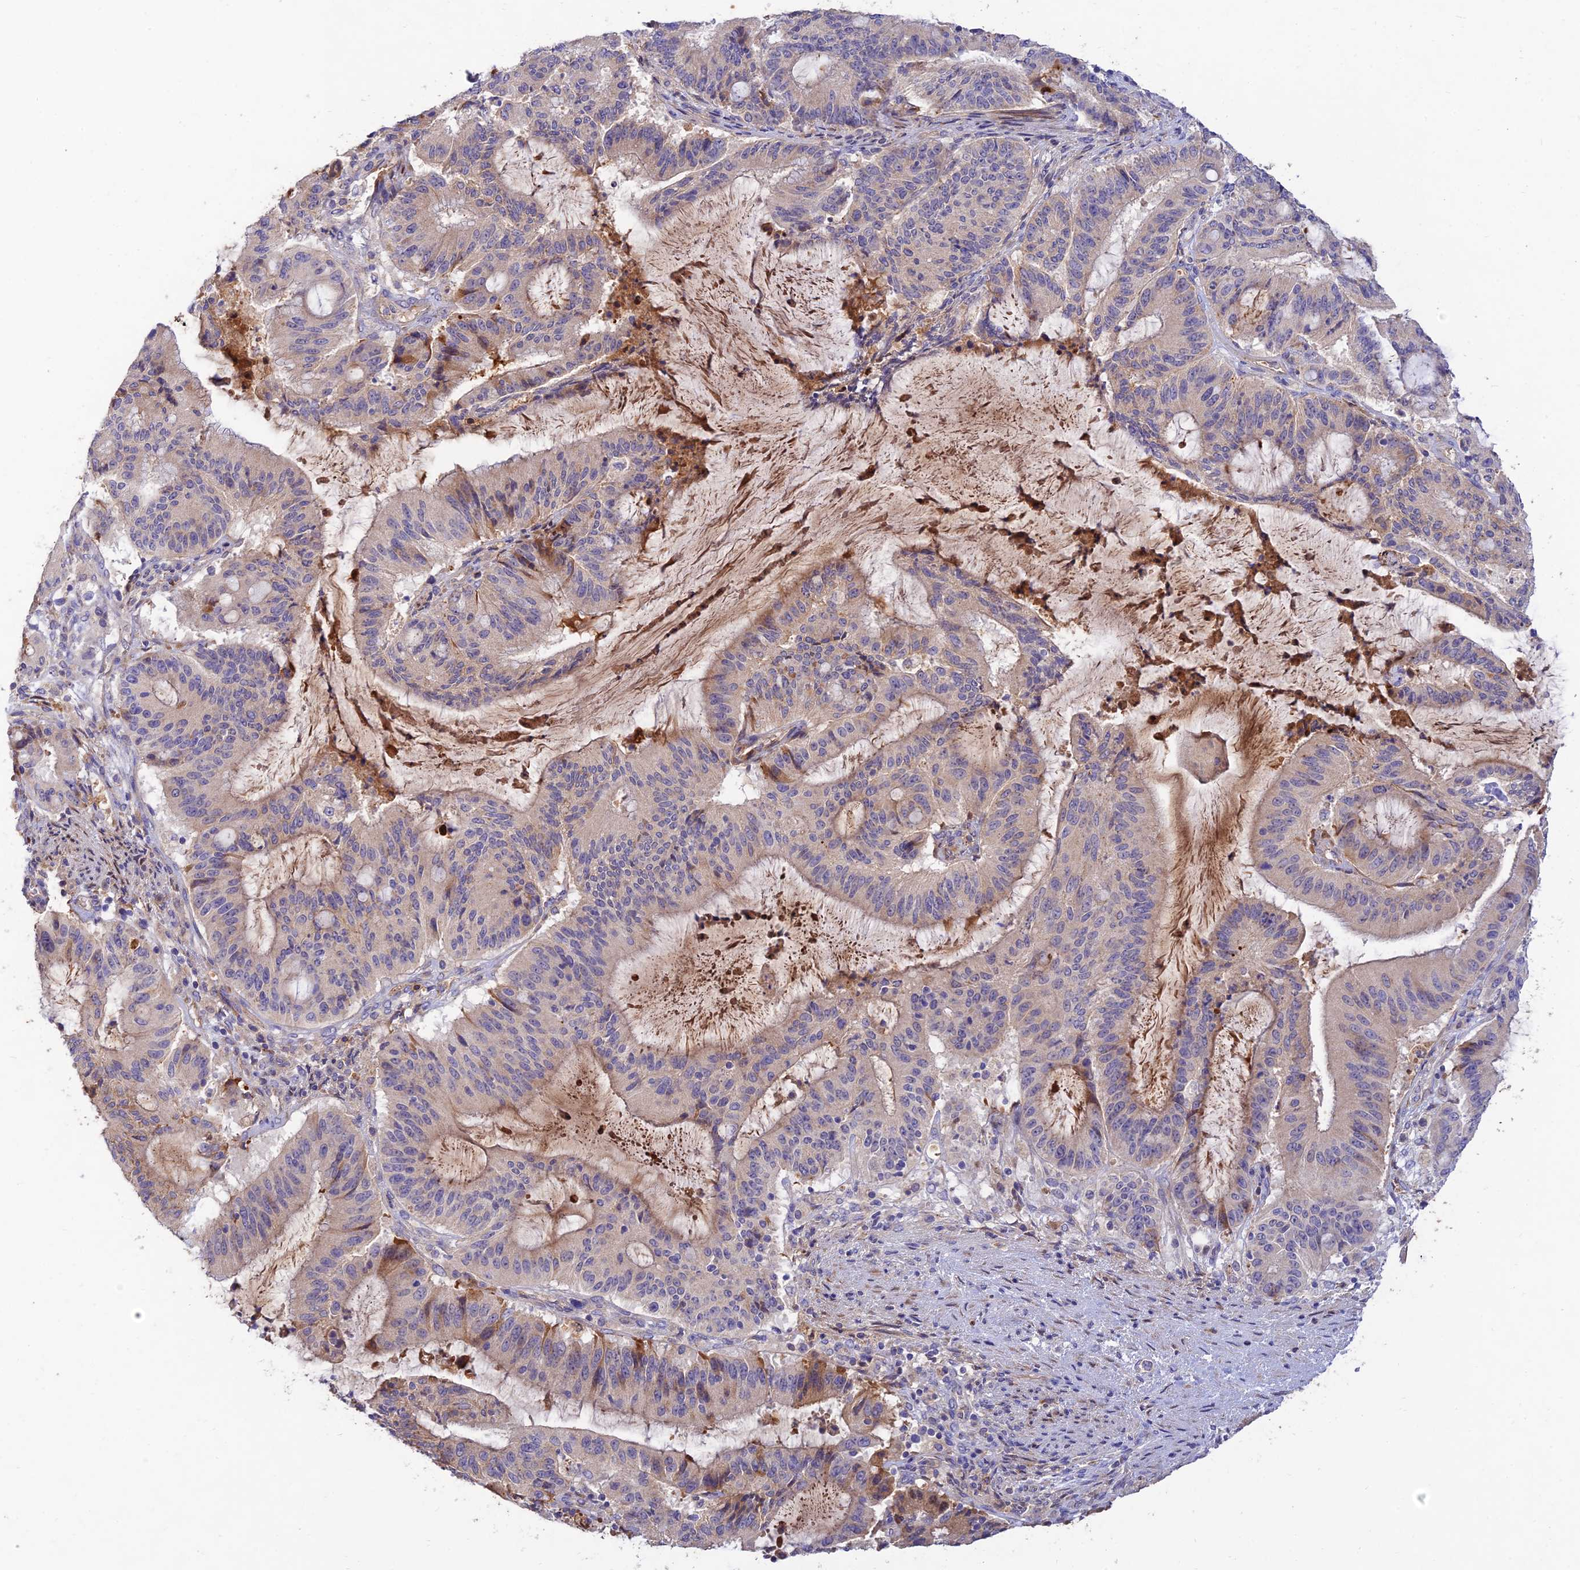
{"staining": {"intensity": "negative", "quantity": "none", "location": "none"}, "tissue": "liver cancer", "cell_type": "Tumor cells", "image_type": "cancer", "snomed": [{"axis": "morphology", "description": "Normal tissue, NOS"}, {"axis": "morphology", "description": "Cholangiocarcinoma"}, {"axis": "topography", "description": "Liver"}, {"axis": "topography", "description": "Peripheral nerve tissue"}], "caption": "The IHC photomicrograph has no significant positivity in tumor cells of liver cancer (cholangiocarcinoma) tissue.", "gene": "ACSM5", "patient": {"sex": "female", "age": 73}}